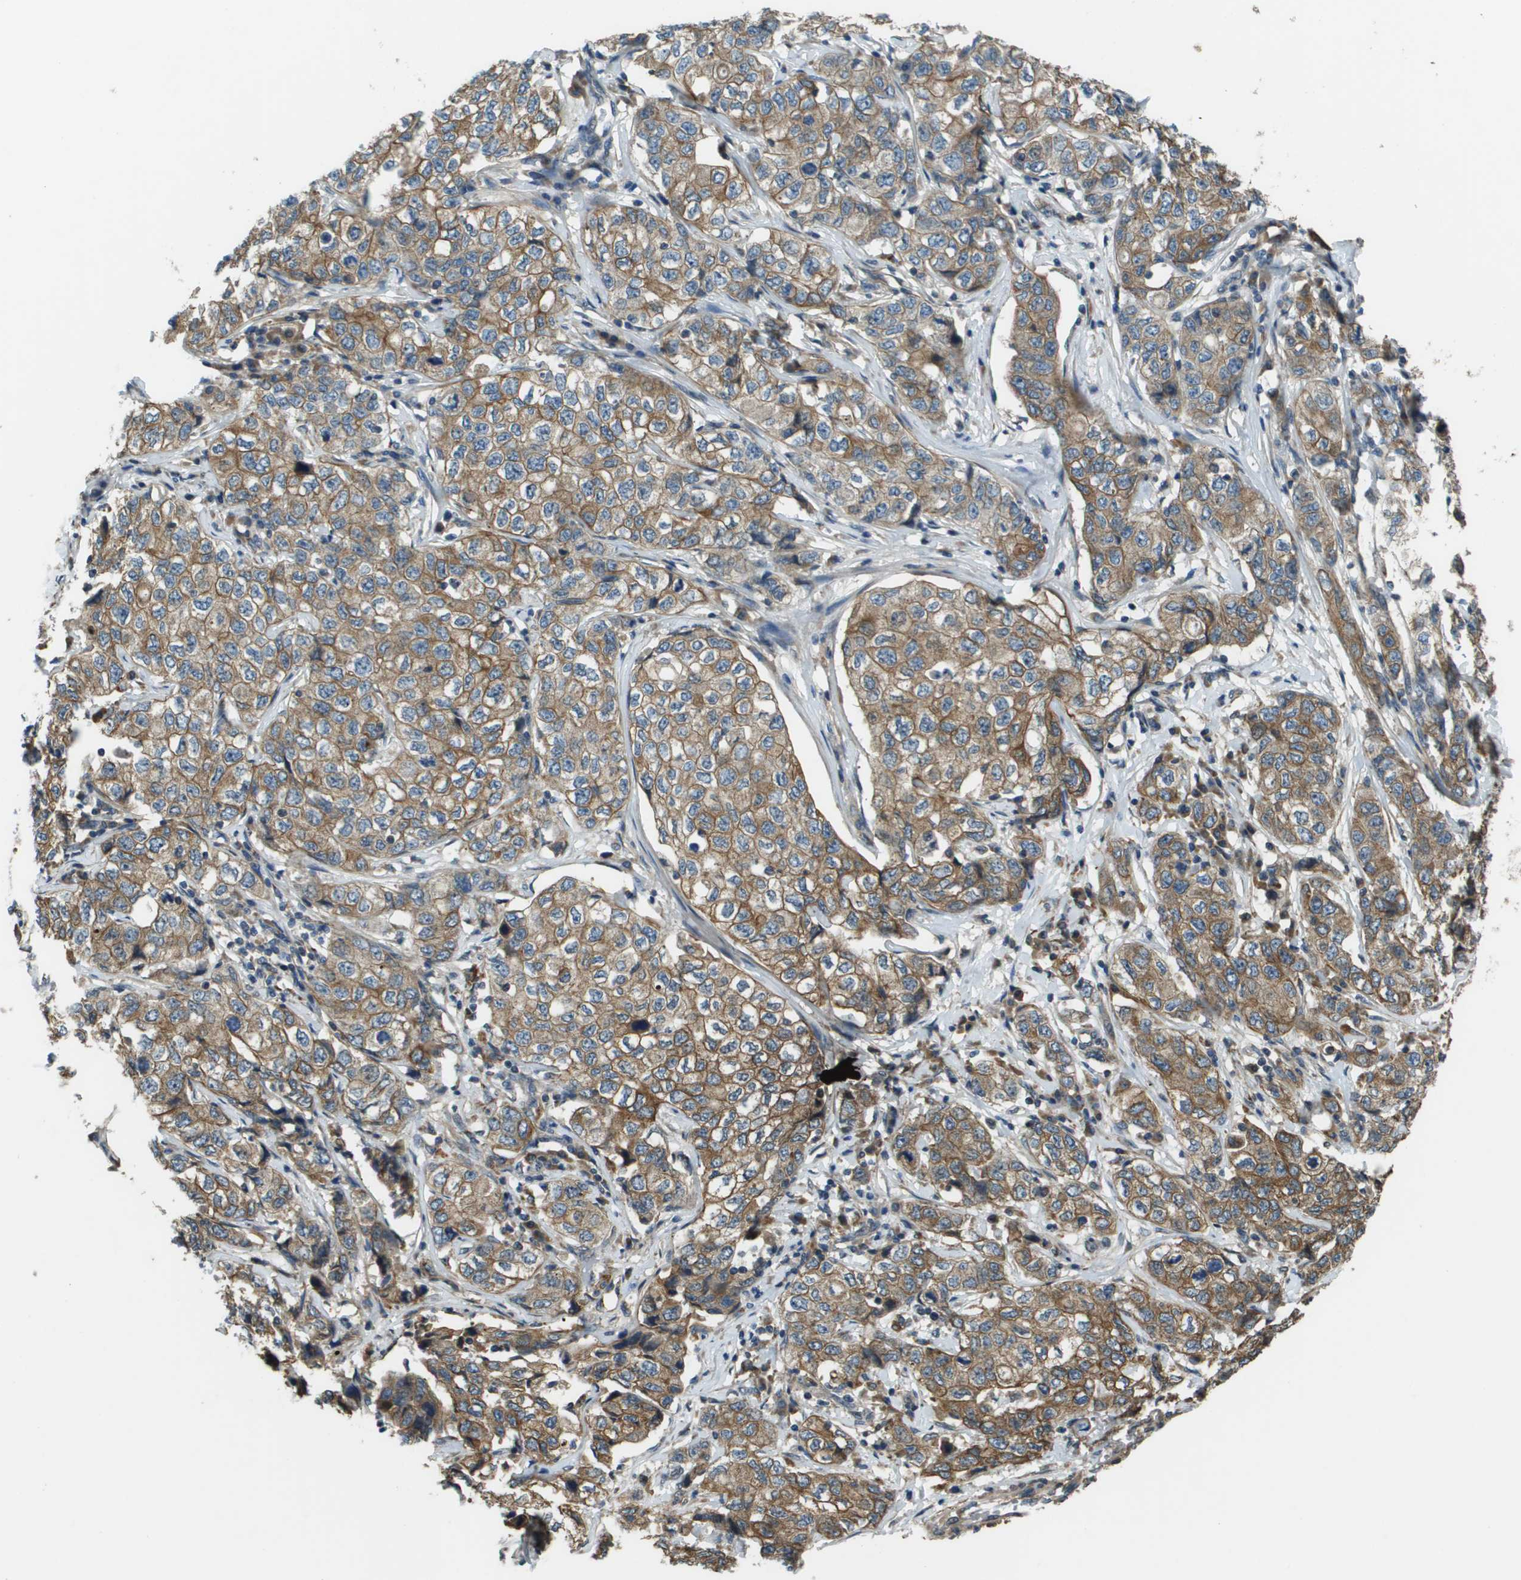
{"staining": {"intensity": "moderate", "quantity": ">75%", "location": "cytoplasmic/membranous"}, "tissue": "stomach cancer", "cell_type": "Tumor cells", "image_type": "cancer", "snomed": [{"axis": "morphology", "description": "Adenocarcinoma, NOS"}, {"axis": "topography", "description": "Stomach"}], "caption": "Immunohistochemistry (IHC) micrograph of neoplastic tissue: human adenocarcinoma (stomach) stained using immunohistochemistry (IHC) exhibits medium levels of moderate protein expression localized specifically in the cytoplasmic/membranous of tumor cells, appearing as a cytoplasmic/membranous brown color.", "gene": "CDKN2C", "patient": {"sex": "male", "age": 48}}